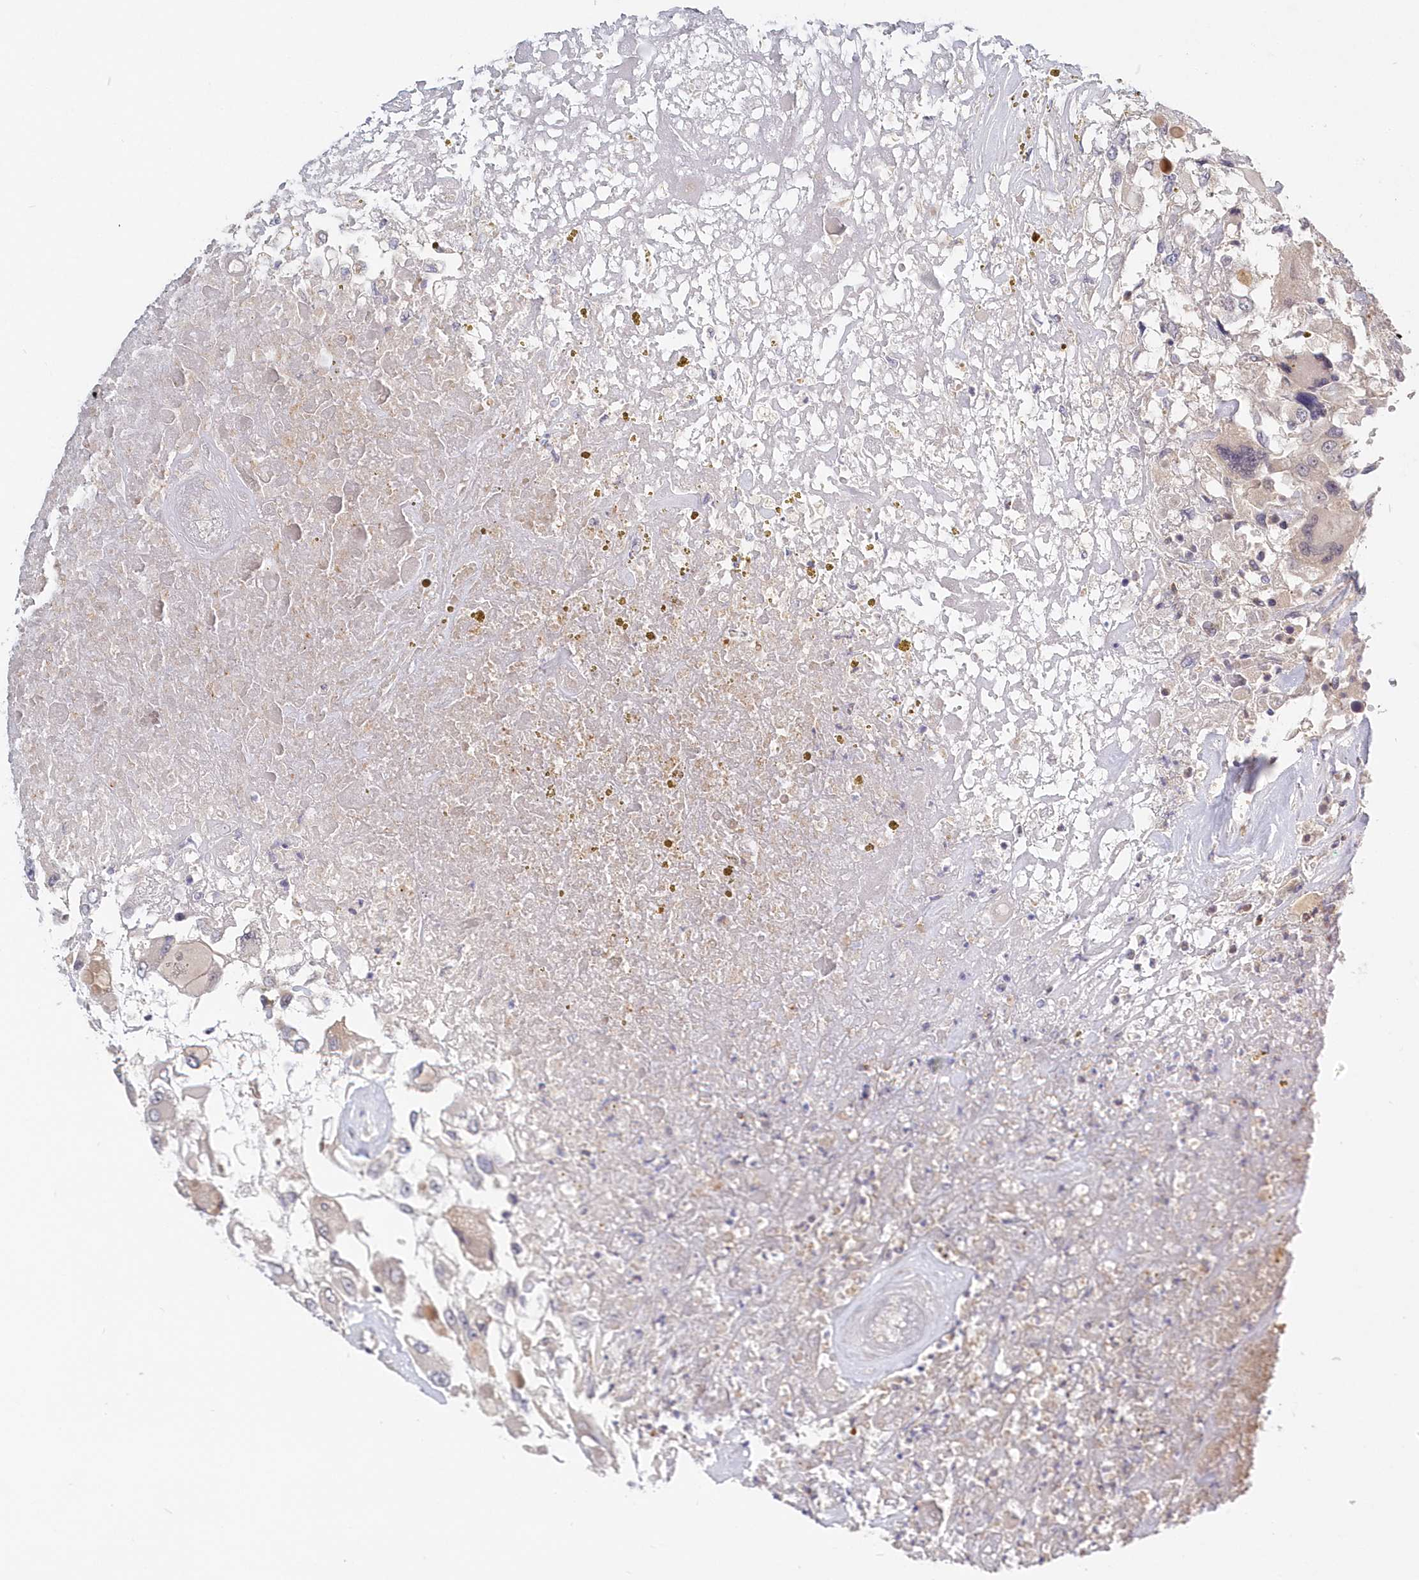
{"staining": {"intensity": "negative", "quantity": "none", "location": "none"}, "tissue": "renal cancer", "cell_type": "Tumor cells", "image_type": "cancer", "snomed": [{"axis": "morphology", "description": "Adenocarcinoma, NOS"}, {"axis": "topography", "description": "Kidney"}], "caption": "Immunohistochemistry of human renal adenocarcinoma displays no positivity in tumor cells.", "gene": "KATNA1", "patient": {"sex": "female", "age": 52}}